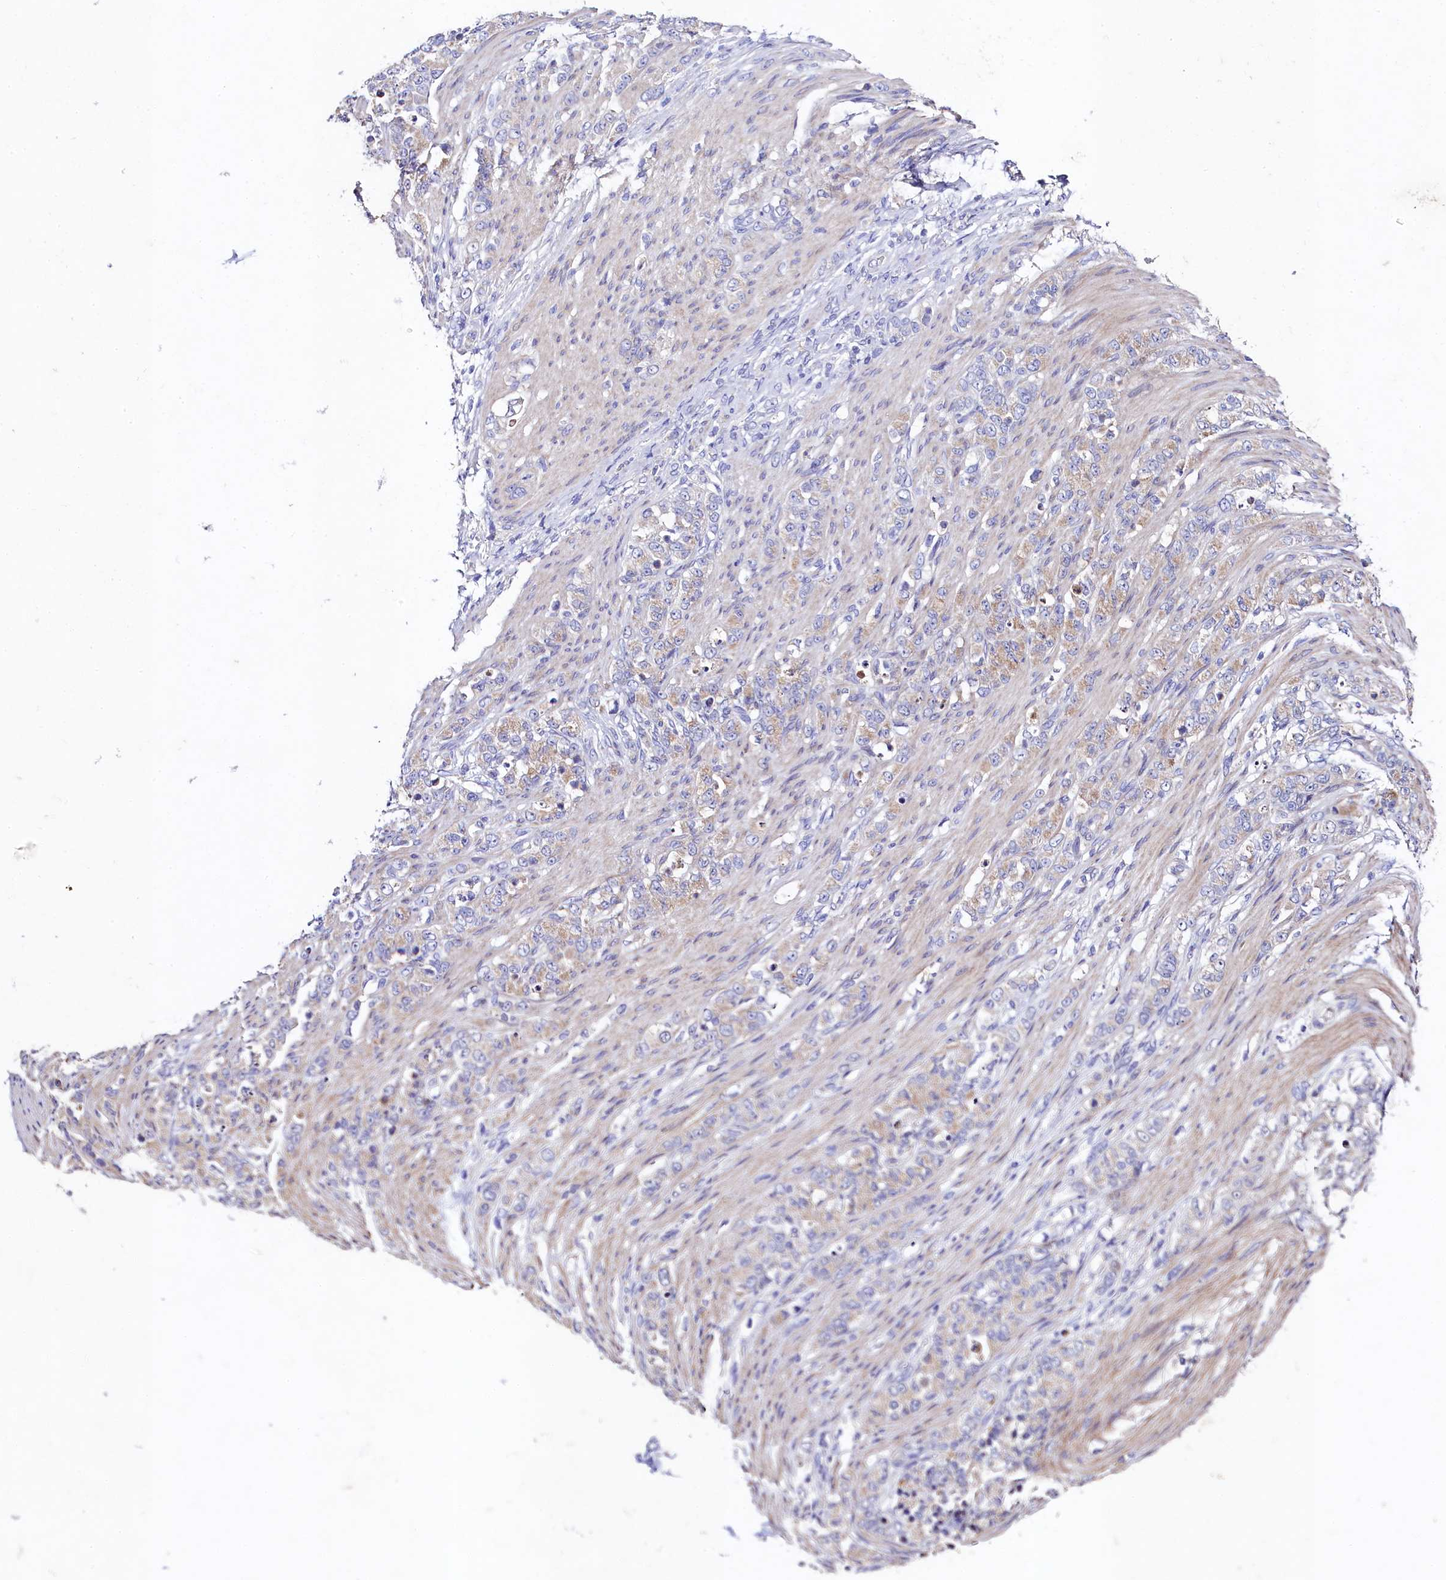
{"staining": {"intensity": "weak", "quantity": "<25%", "location": "cytoplasmic/membranous"}, "tissue": "stomach cancer", "cell_type": "Tumor cells", "image_type": "cancer", "snomed": [{"axis": "morphology", "description": "Adenocarcinoma, NOS"}, {"axis": "topography", "description": "Stomach"}], "caption": "Stomach adenocarcinoma was stained to show a protein in brown. There is no significant expression in tumor cells.", "gene": "FXYD6", "patient": {"sex": "female", "age": 79}}